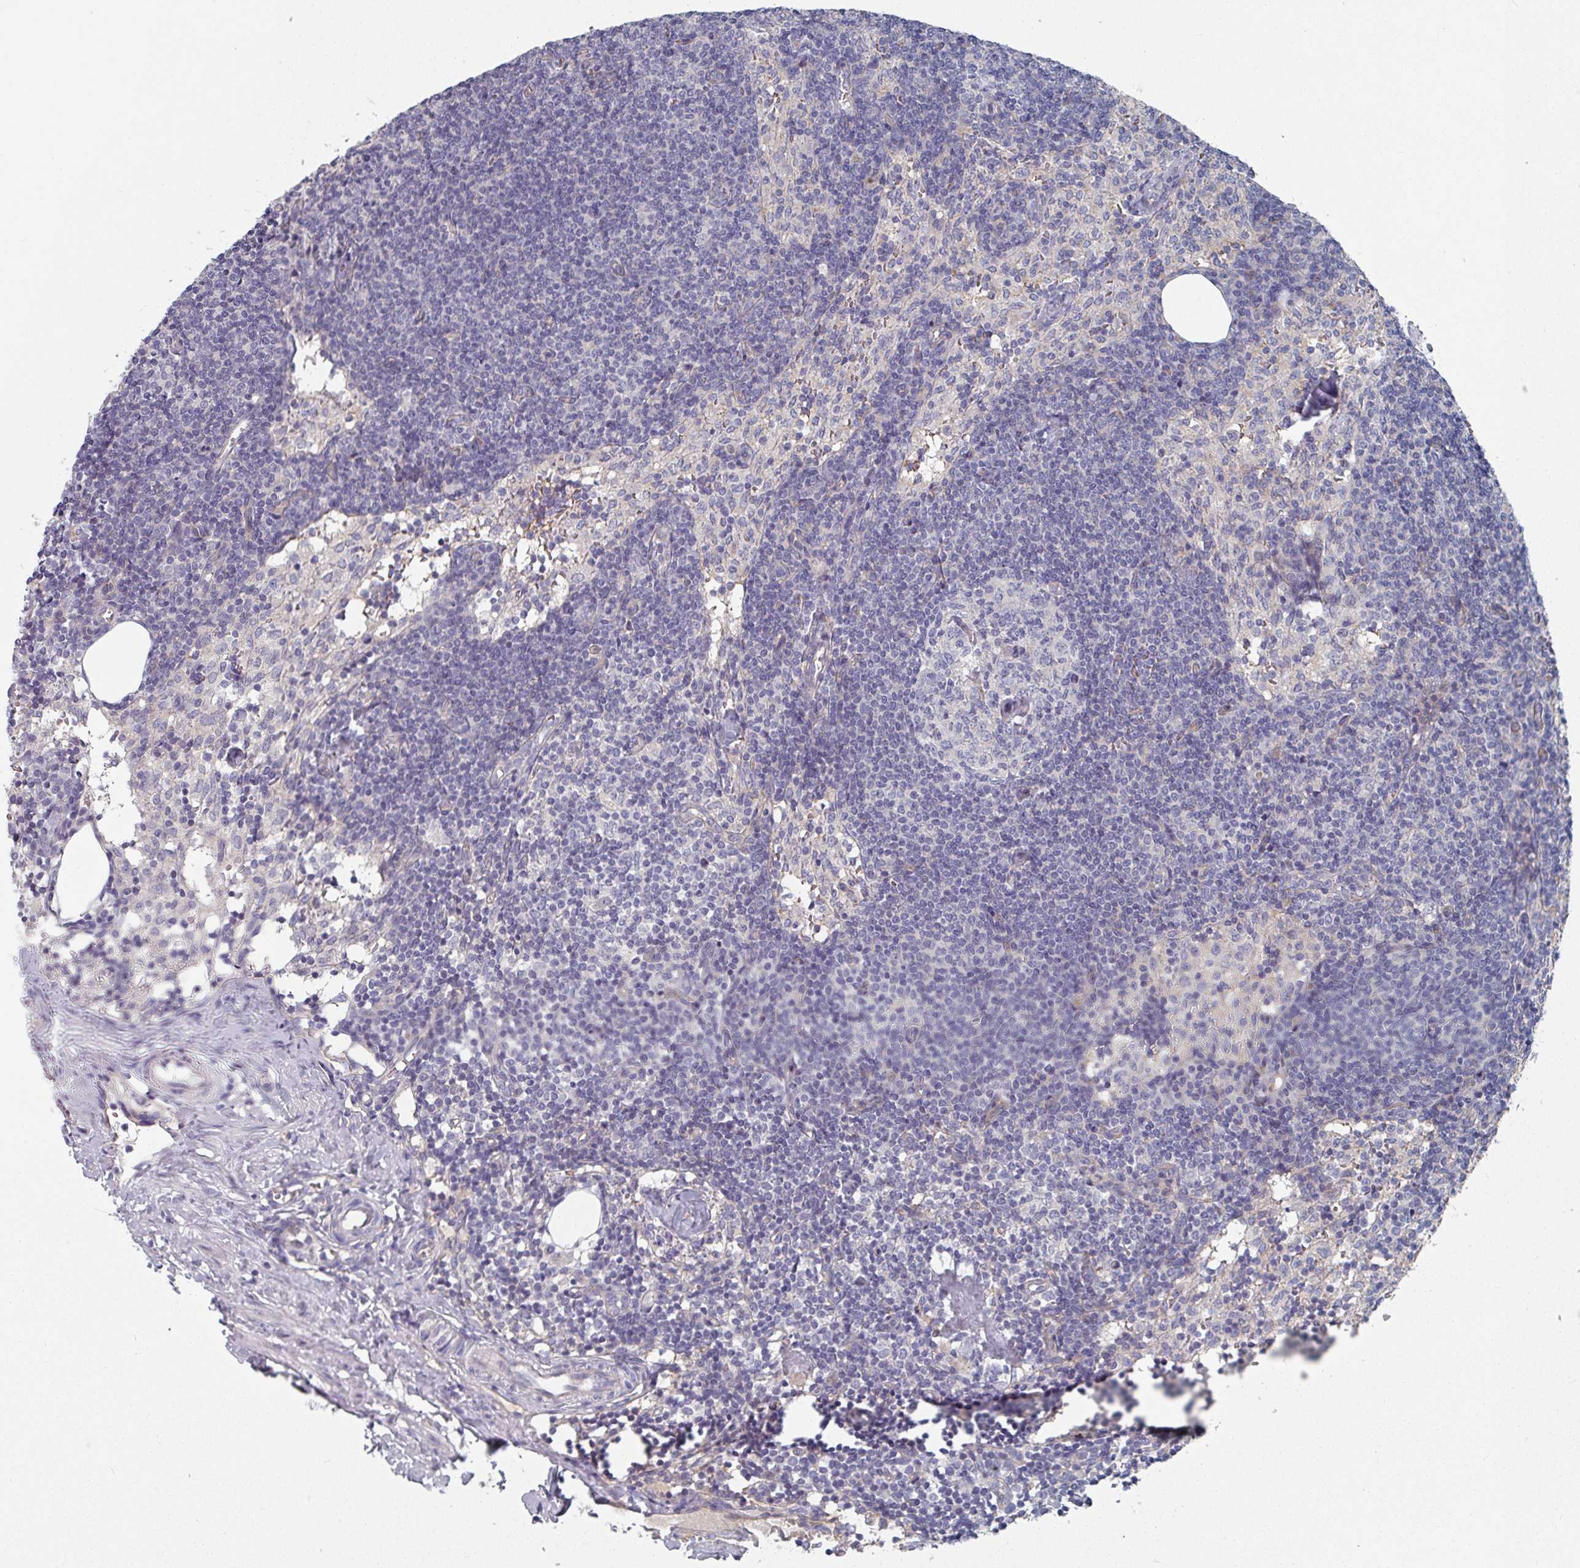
{"staining": {"intensity": "negative", "quantity": "none", "location": "none"}, "tissue": "lymph node", "cell_type": "Germinal center cells", "image_type": "normal", "snomed": [{"axis": "morphology", "description": "Normal tissue, NOS"}, {"axis": "topography", "description": "Lymph node"}], "caption": "Lymph node stained for a protein using immunohistochemistry (IHC) displays no positivity germinal center cells.", "gene": "EFL1", "patient": {"sex": "female", "age": 52}}